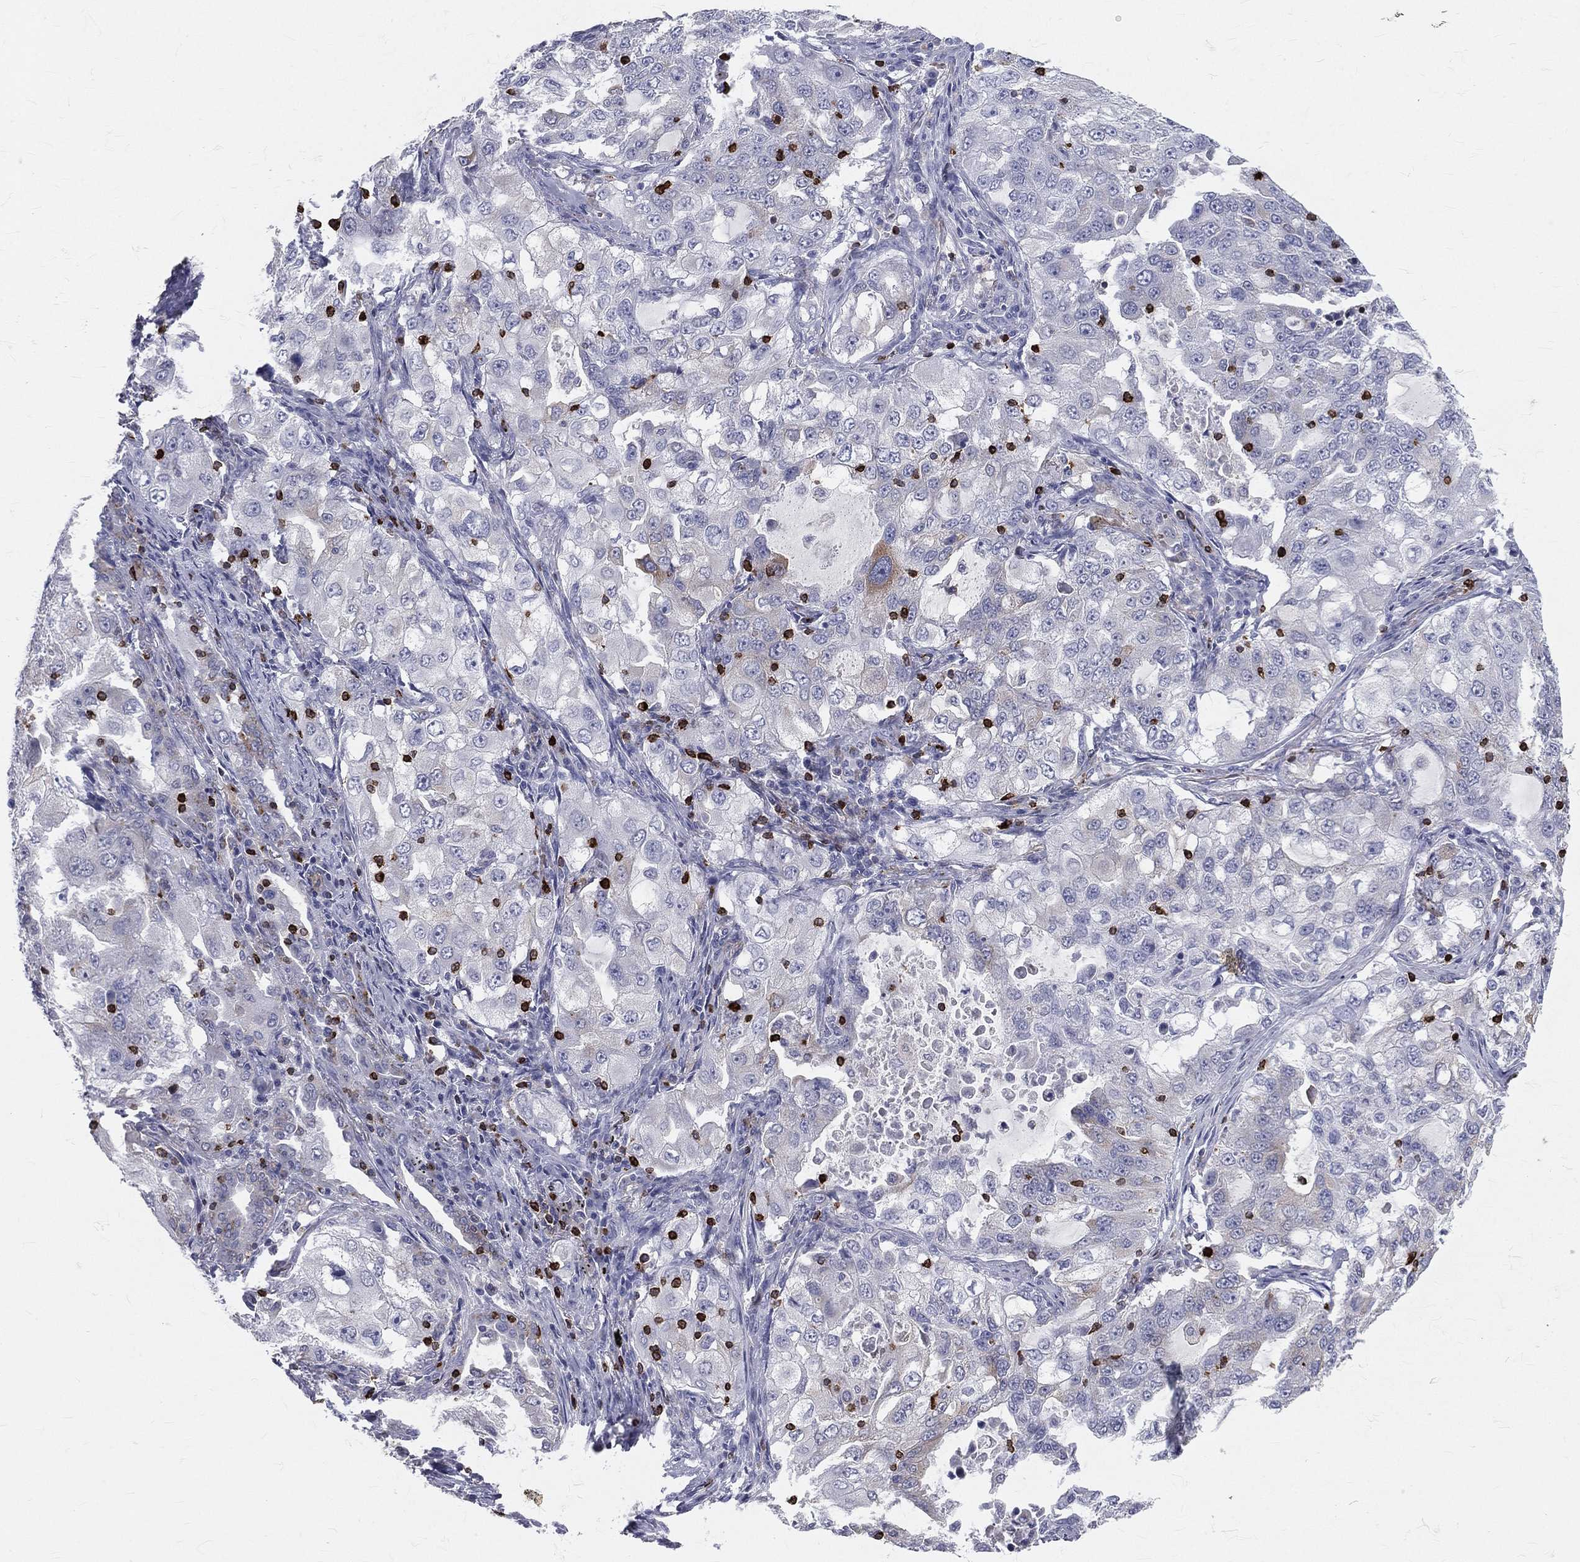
{"staining": {"intensity": "negative", "quantity": "none", "location": "none"}, "tissue": "lung cancer", "cell_type": "Tumor cells", "image_type": "cancer", "snomed": [{"axis": "morphology", "description": "Adenocarcinoma, NOS"}, {"axis": "topography", "description": "Lung"}], "caption": "IHC photomicrograph of human lung cancer (adenocarcinoma) stained for a protein (brown), which reveals no staining in tumor cells.", "gene": "CTSW", "patient": {"sex": "female", "age": 61}}